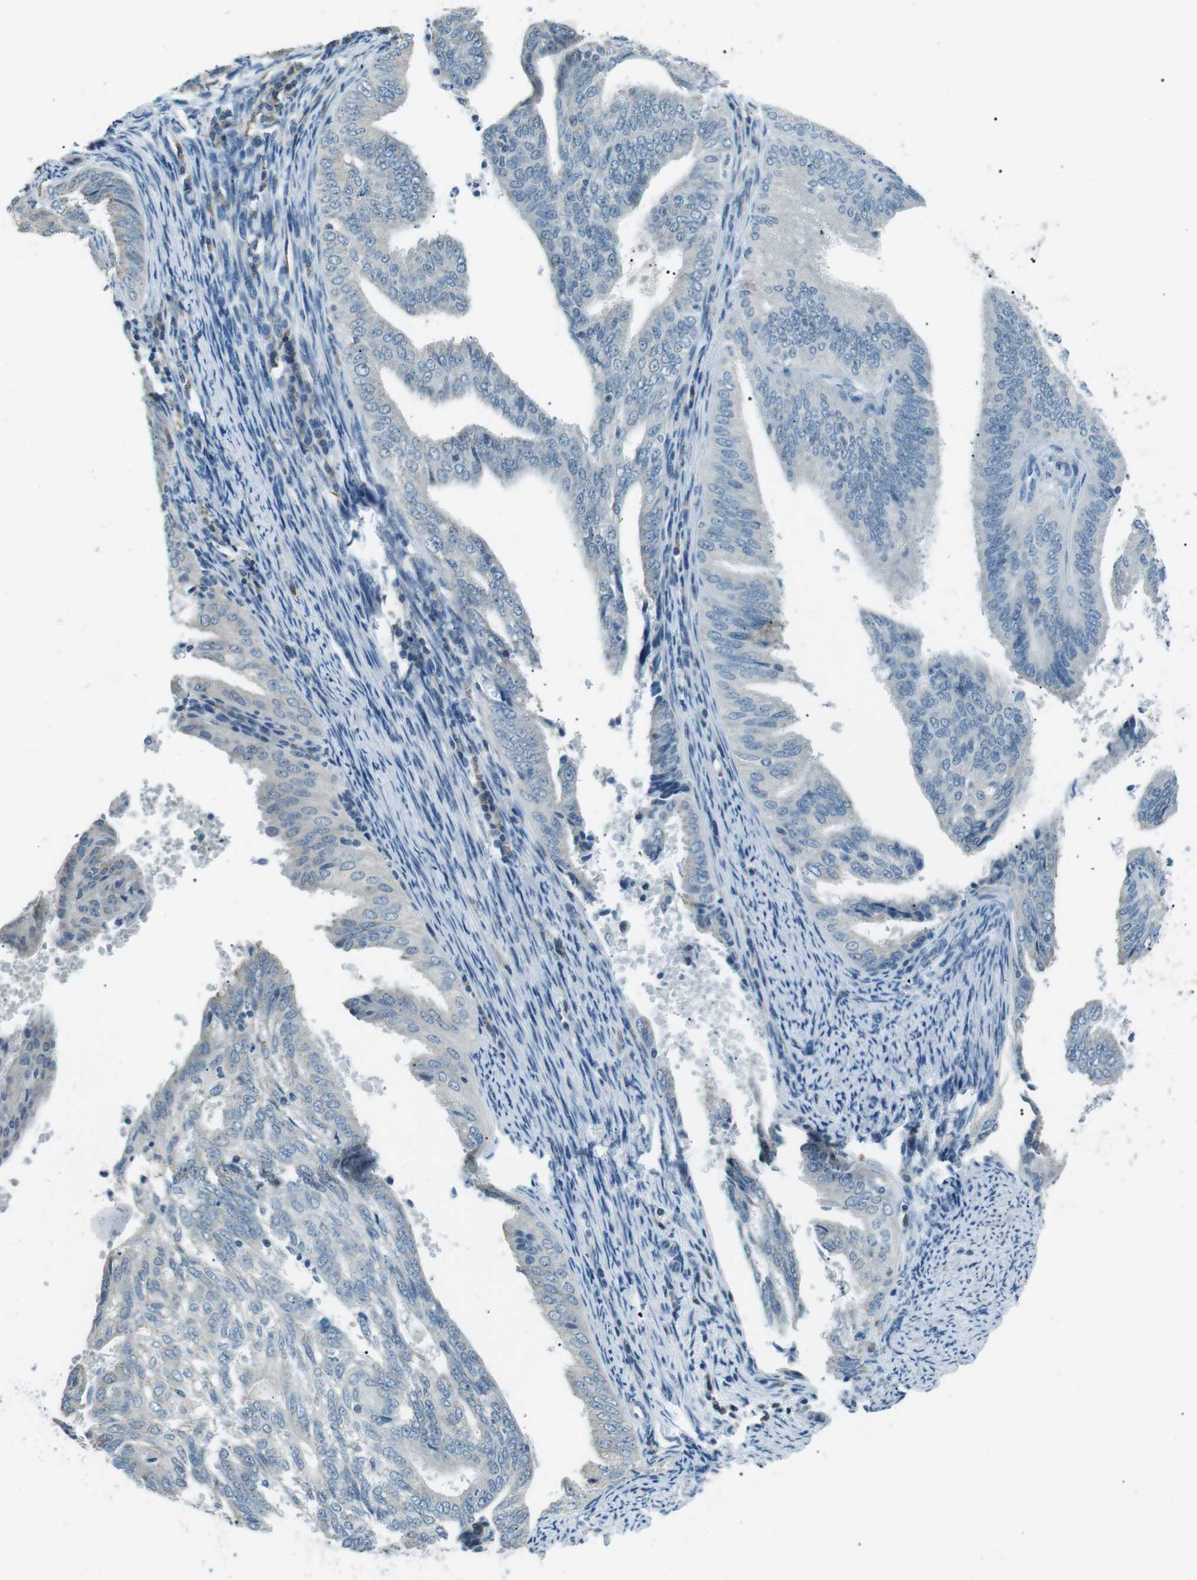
{"staining": {"intensity": "negative", "quantity": "none", "location": "none"}, "tissue": "endometrial cancer", "cell_type": "Tumor cells", "image_type": "cancer", "snomed": [{"axis": "morphology", "description": "Adenocarcinoma, NOS"}, {"axis": "topography", "description": "Endometrium"}], "caption": "There is no significant expression in tumor cells of endometrial adenocarcinoma.", "gene": "SERPINB2", "patient": {"sex": "female", "age": 58}}